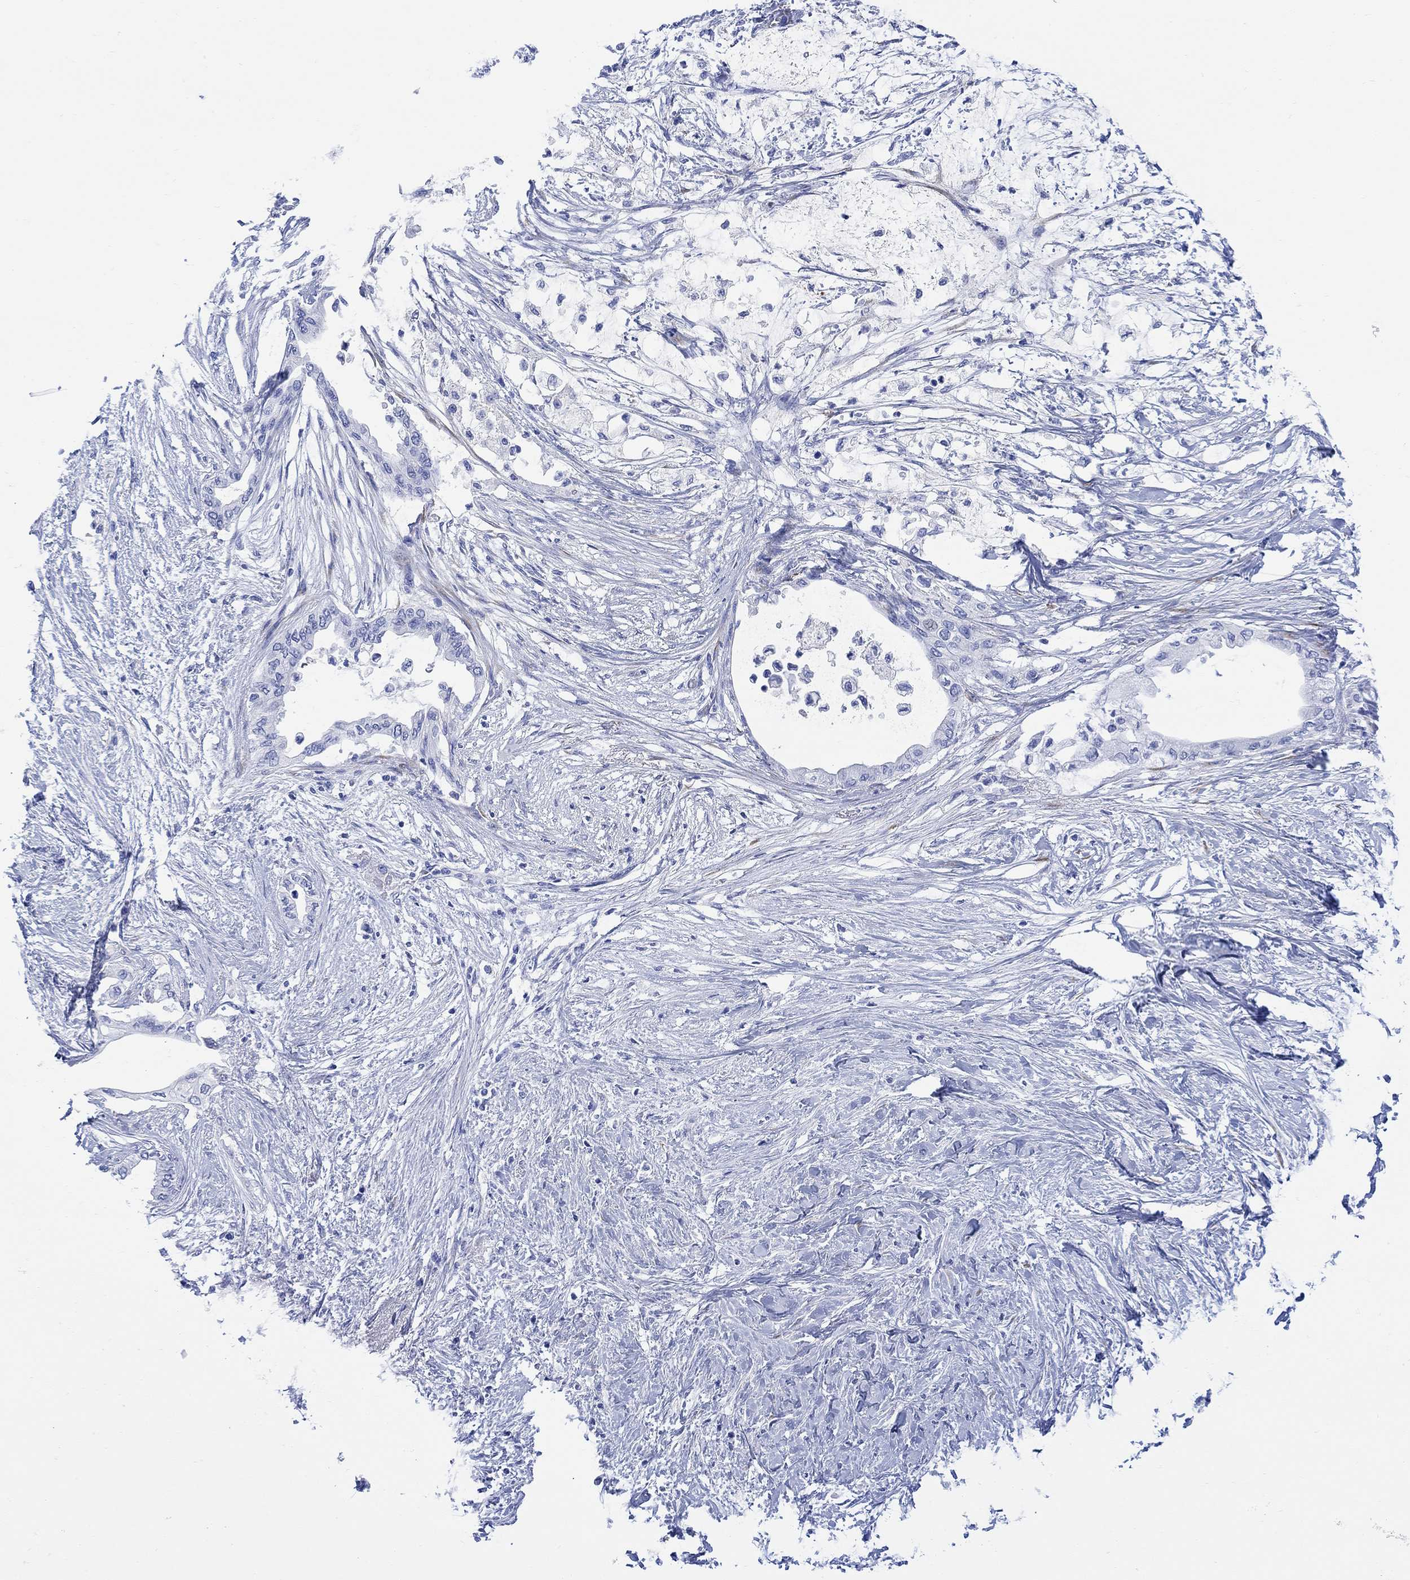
{"staining": {"intensity": "negative", "quantity": "none", "location": "none"}, "tissue": "pancreatic cancer", "cell_type": "Tumor cells", "image_type": "cancer", "snomed": [{"axis": "morphology", "description": "Normal tissue, NOS"}, {"axis": "morphology", "description": "Adenocarcinoma, NOS"}, {"axis": "topography", "description": "Pancreas"}, {"axis": "topography", "description": "Duodenum"}], "caption": "Photomicrograph shows no protein expression in tumor cells of pancreatic cancer (adenocarcinoma) tissue.", "gene": "MYL1", "patient": {"sex": "female", "age": 60}}